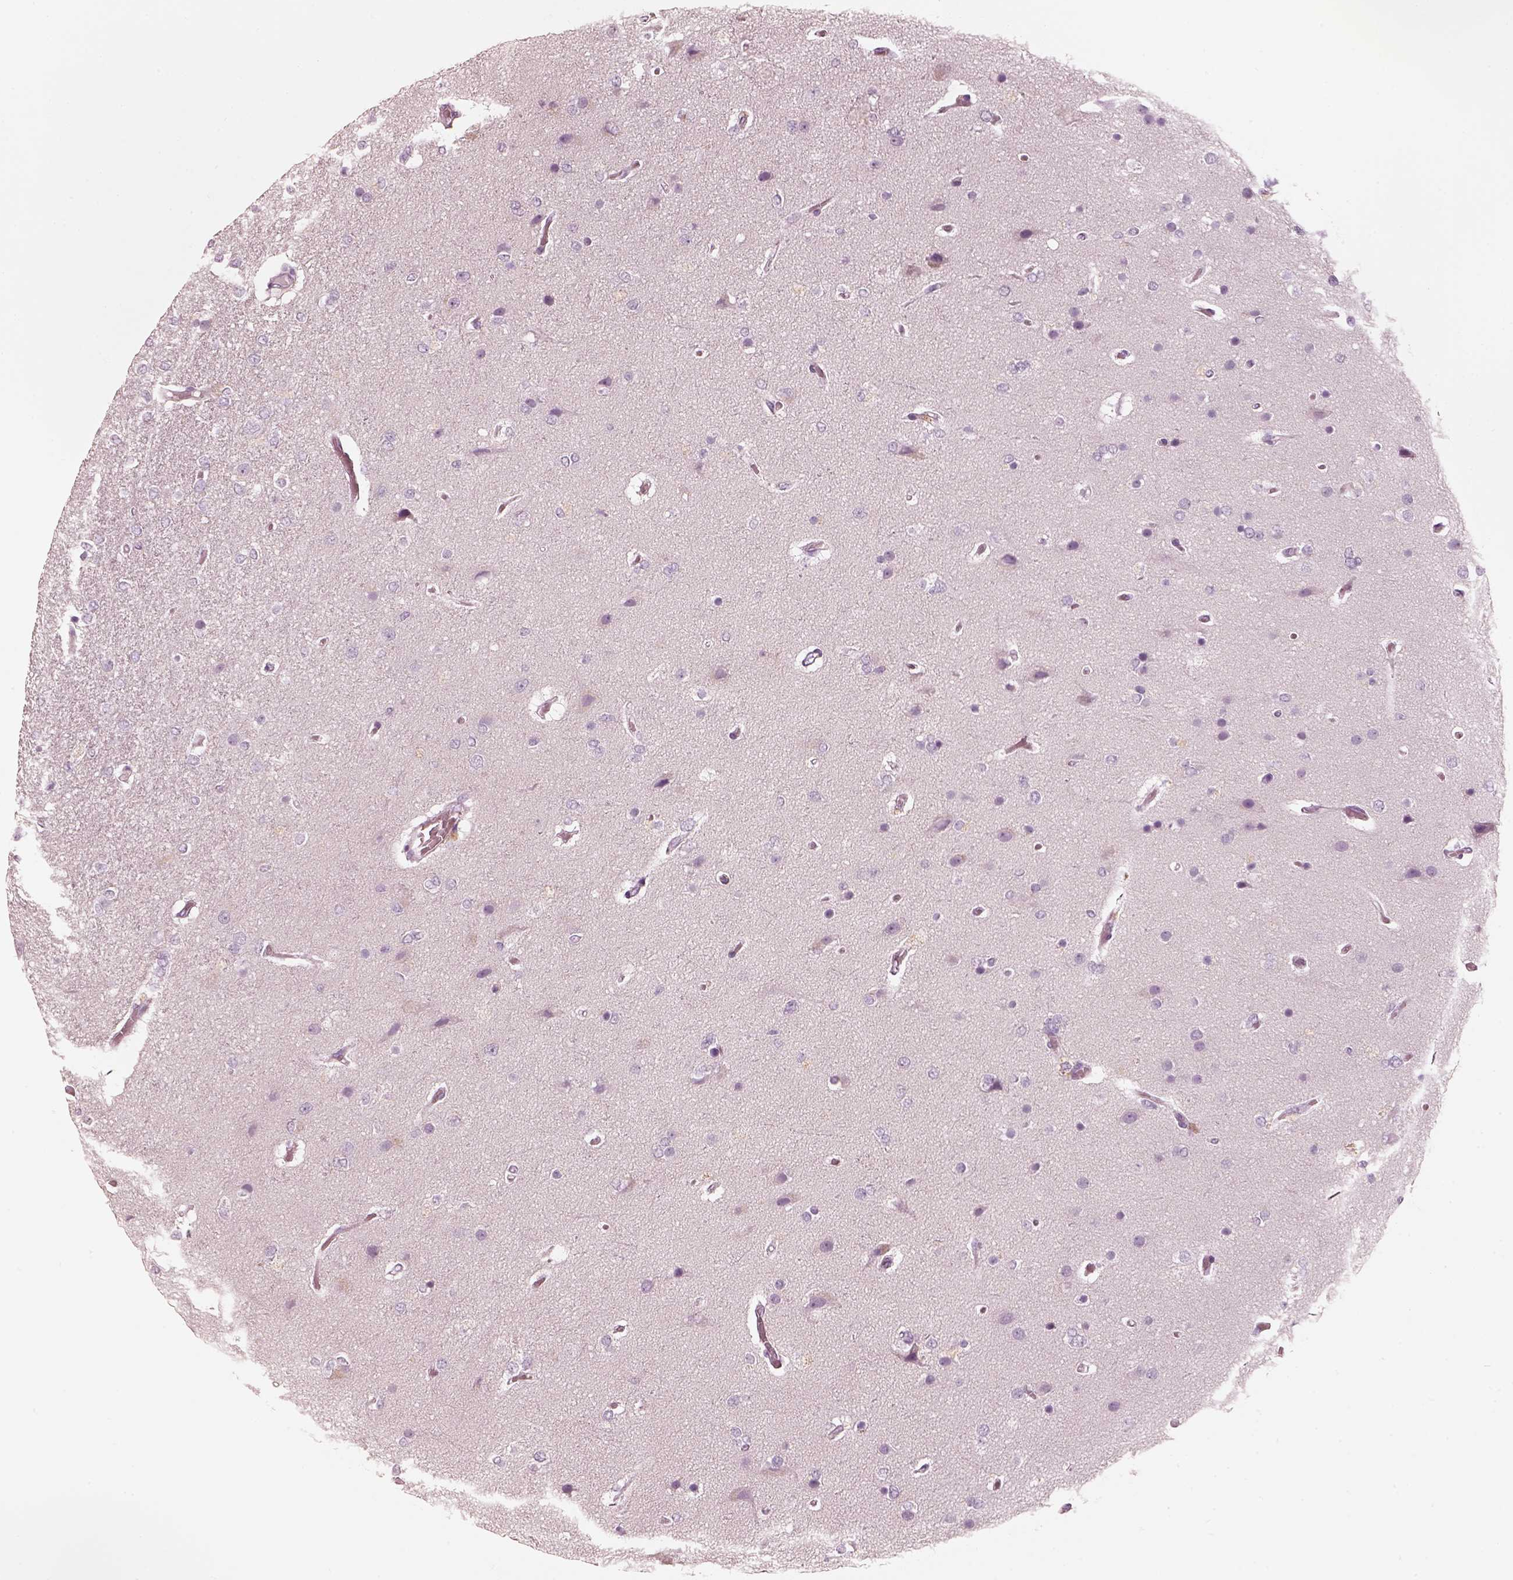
{"staining": {"intensity": "negative", "quantity": "none", "location": "none"}, "tissue": "glioma", "cell_type": "Tumor cells", "image_type": "cancer", "snomed": [{"axis": "morphology", "description": "Glioma, malignant, High grade"}, {"axis": "topography", "description": "Brain"}], "caption": "A photomicrograph of human malignant high-grade glioma is negative for staining in tumor cells.", "gene": "R3HDML", "patient": {"sex": "female", "age": 61}}